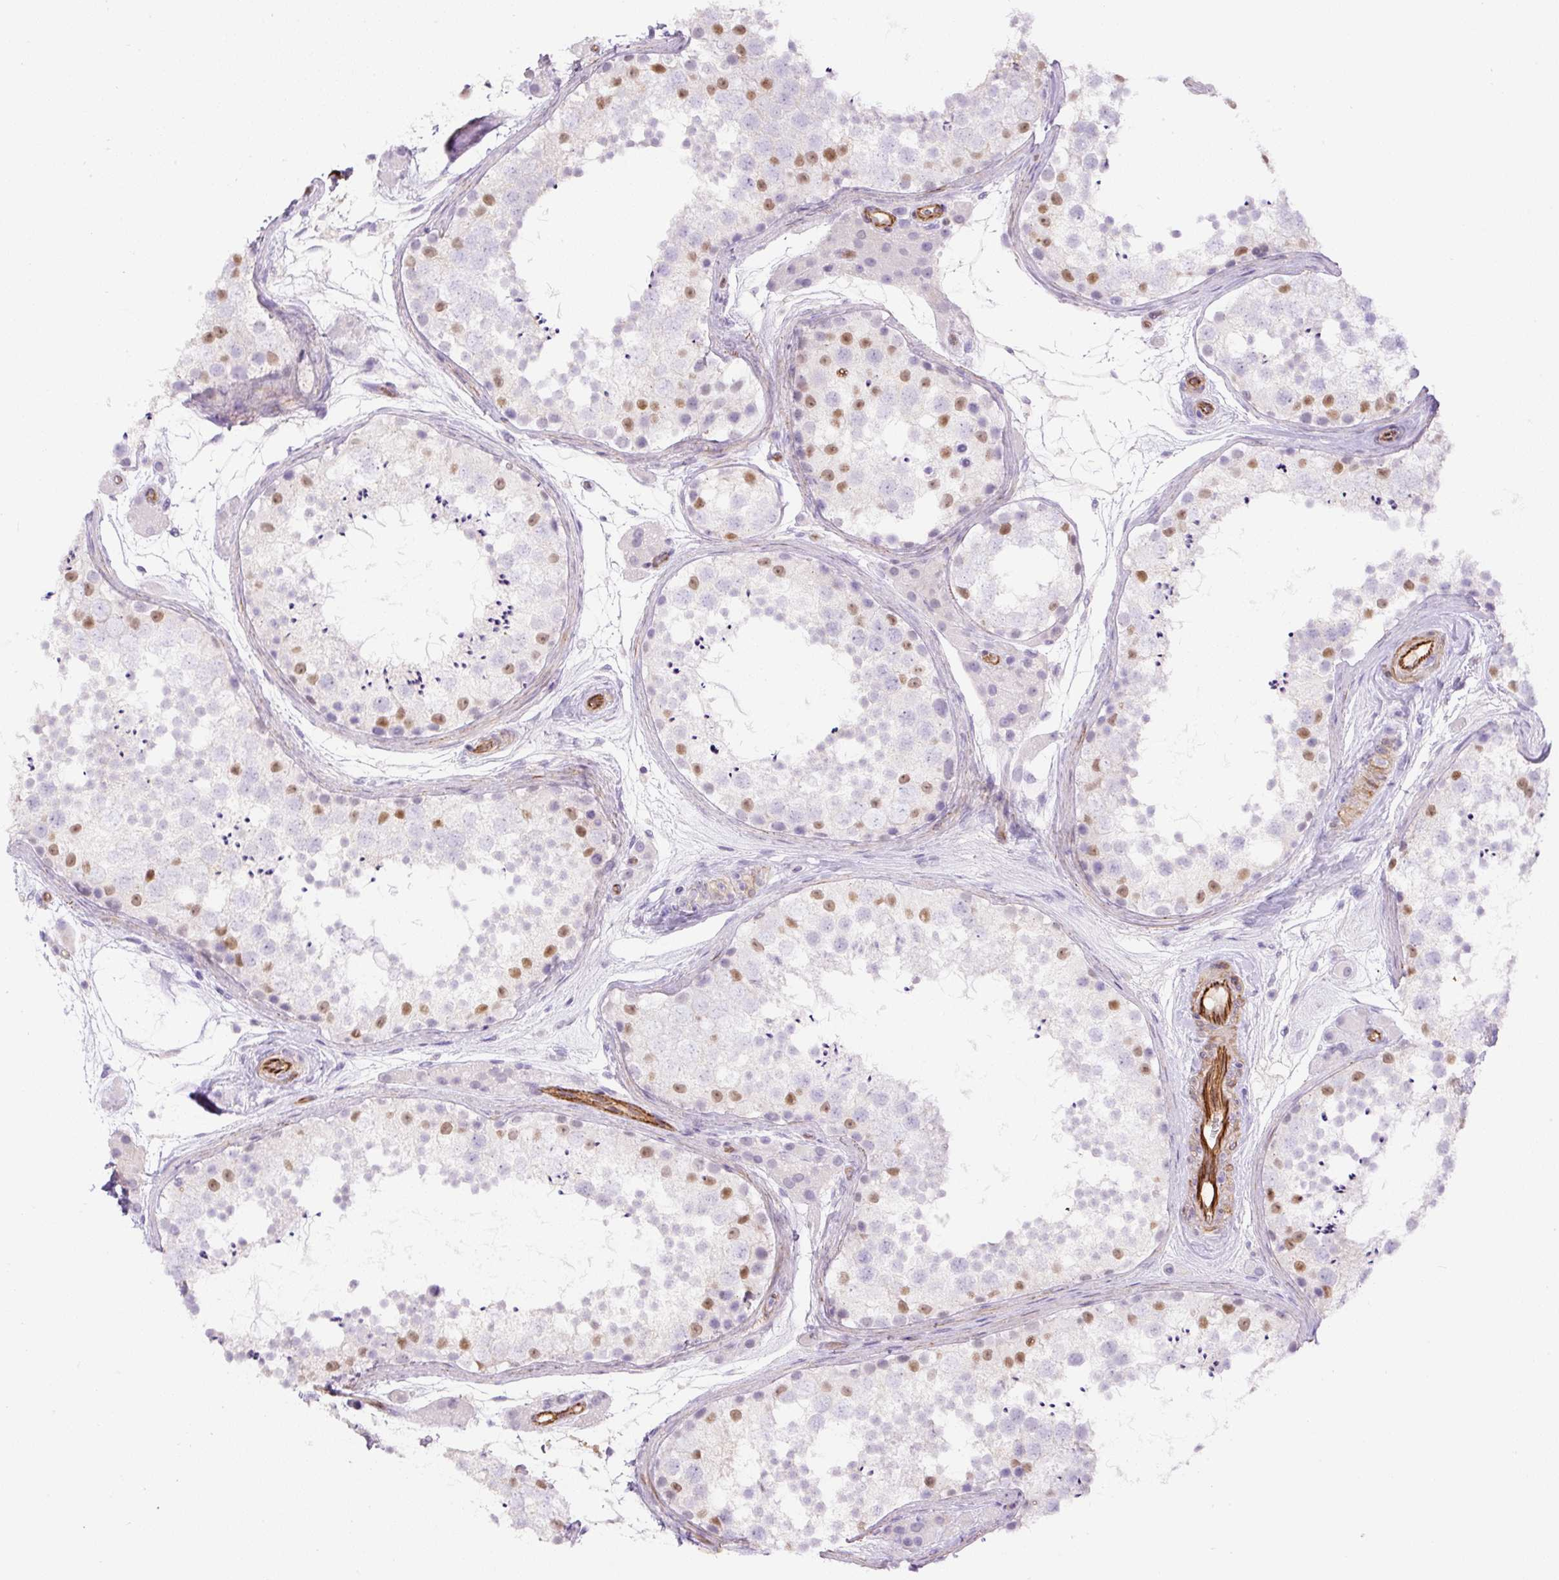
{"staining": {"intensity": "moderate", "quantity": "25%-75%", "location": "nuclear"}, "tissue": "testis", "cell_type": "Cells in seminiferous ducts", "image_type": "normal", "snomed": [{"axis": "morphology", "description": "Normal tissue, NOS"}, {"axis": "topography", "description": "Testis"}], "caption": "Immunohistochemical staining of normal human testis exhibits medium levels of moderate nuclear positivity in approximately 25%-75% of cells in seminiferous ducts.", "gene": "B3GALT5", "patient": {"sex": "male", "age": 41}}